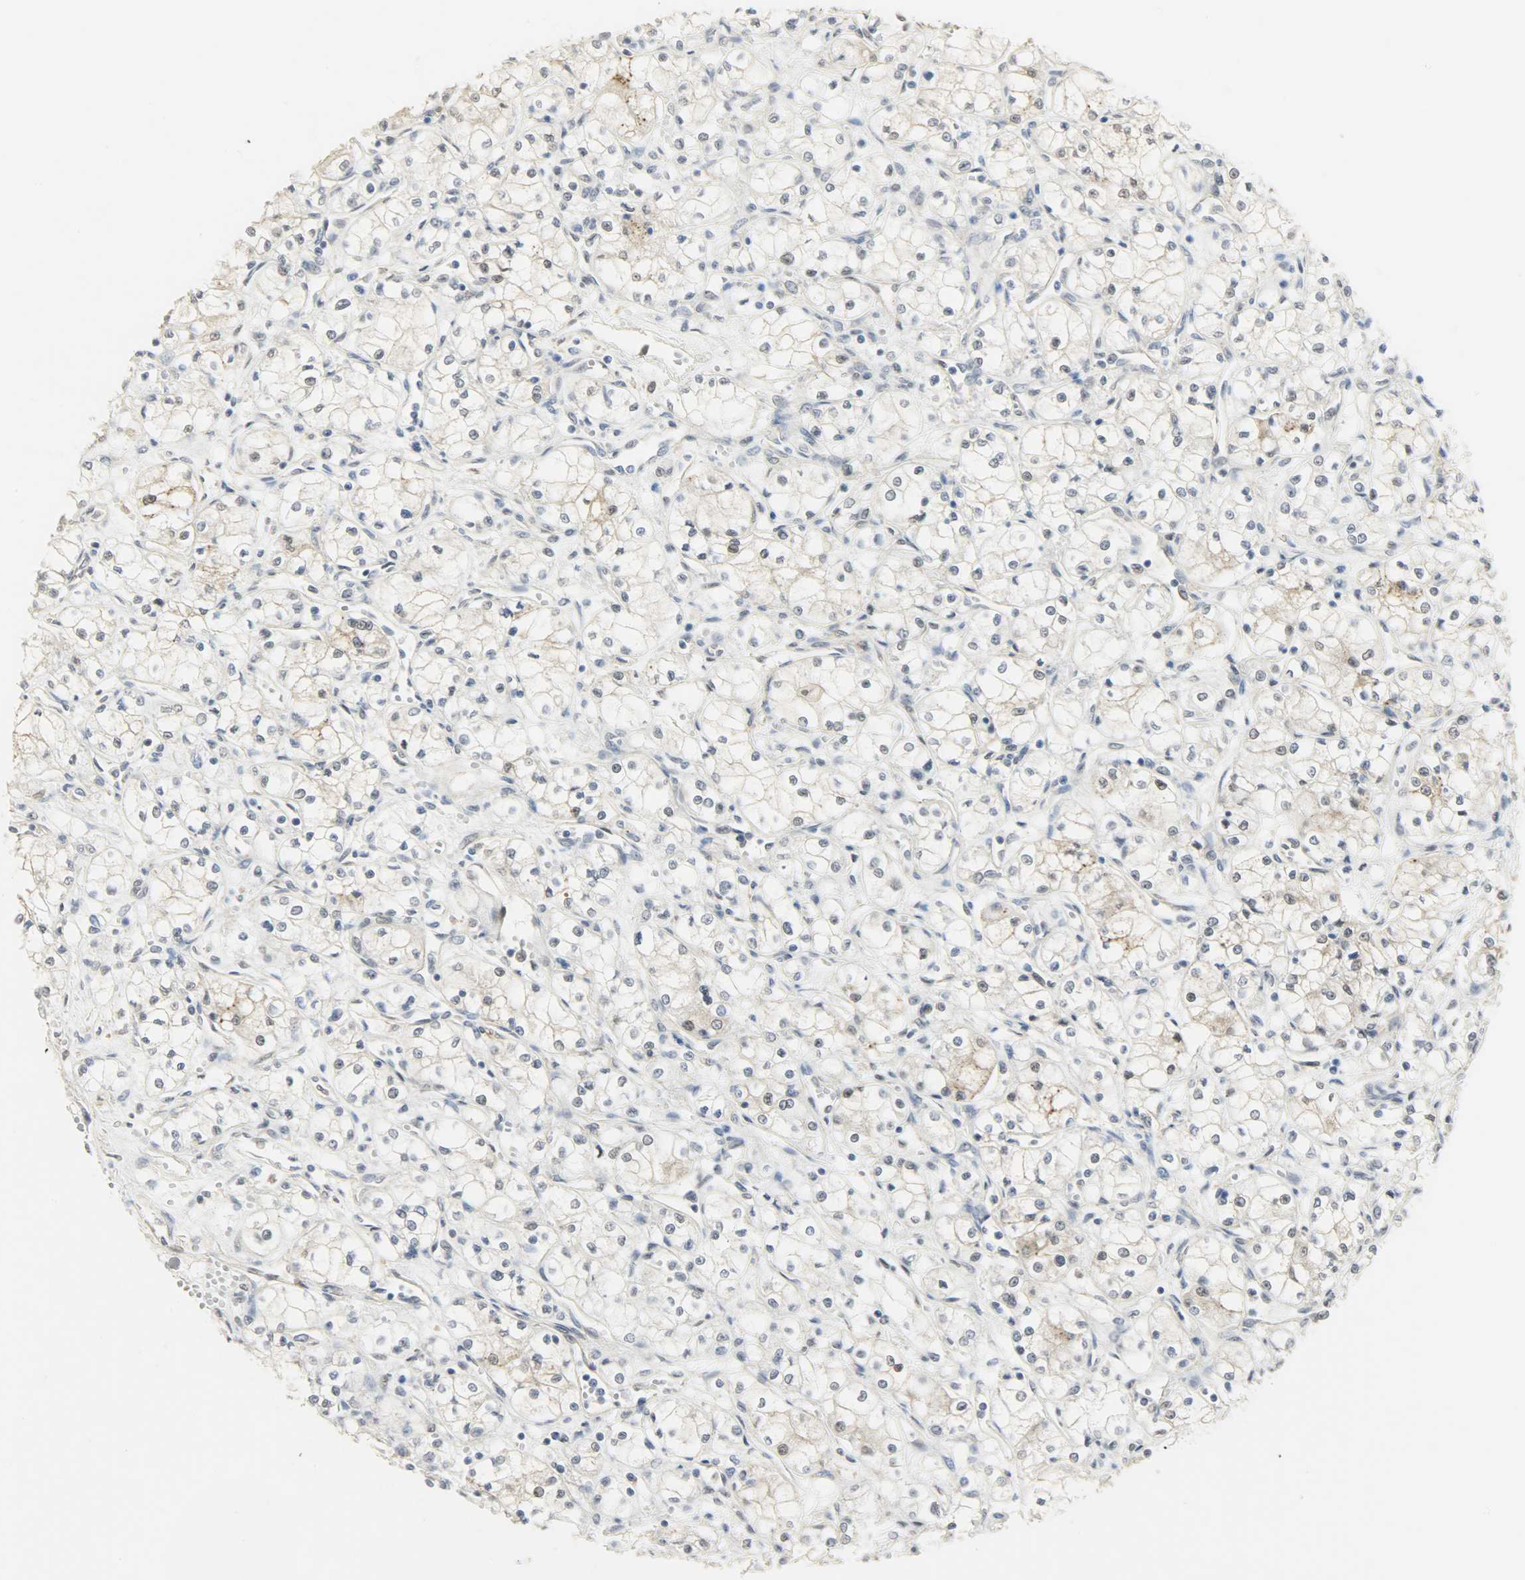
{"staining": {"intensity": "negative", "quantity": "none", "location": "none"}, "tissue": "renal cancer", "cell_type": "Tumor cells", "image_type": "cancer", "snomed": [{"axis": "morphology", "description": "Normal tissue, NOS"}, {"axis": "morphology", "description": "Adenocarcinoma, NOS"}, {"axis": "topography", "description": "Kidney"}], "caption": "This is an immunohistochemistry (IHC) image of human renal cancer (adenocarcinoma). There is no positivity in tumor cells.", "gene": "NPEPL1", "patient": {"sex": "male", "age": 59}}